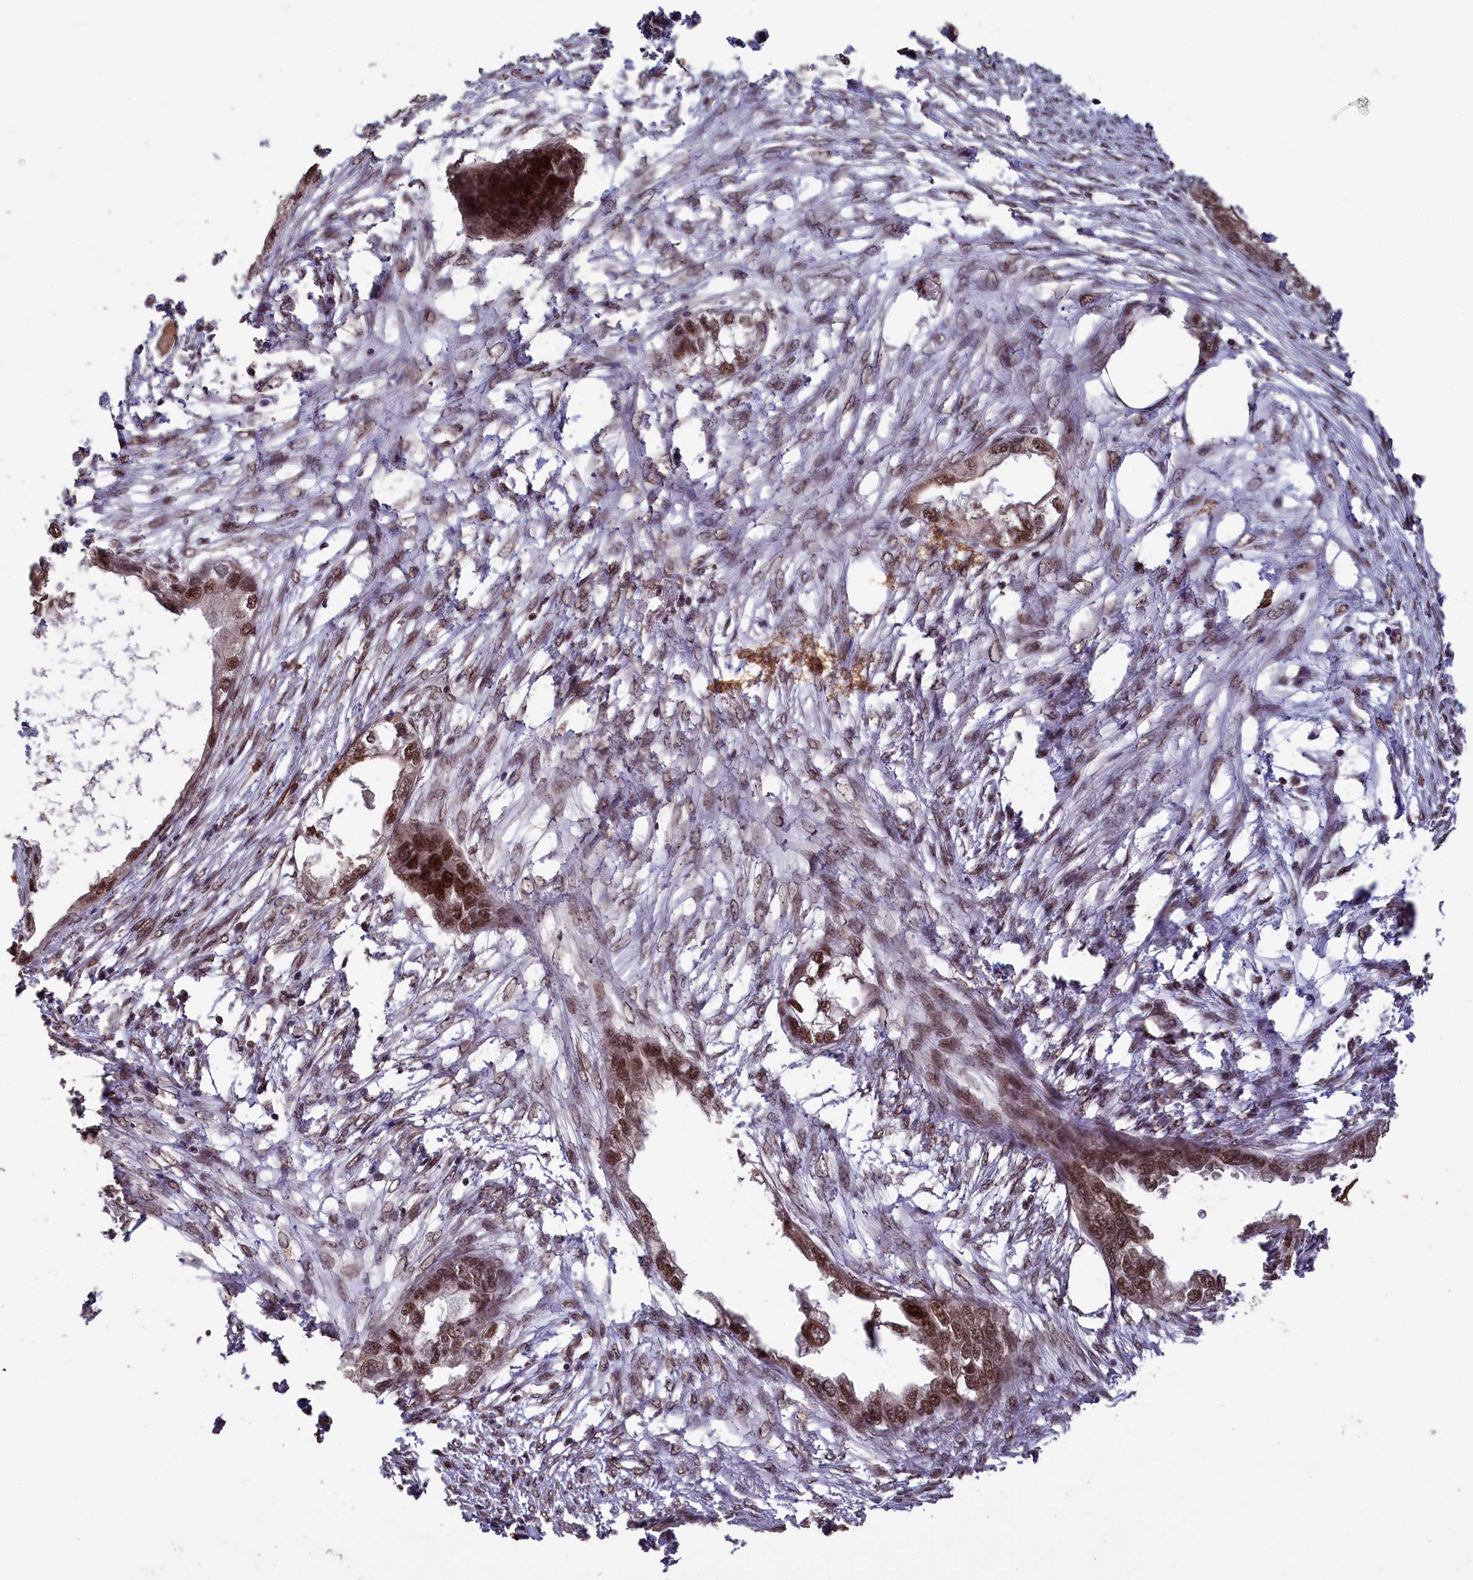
{"staining": {"intensity": "moderate", "quantity": ">75%", "location": "nuclear"}, "tissue": "endometrial cancer", "cell_type": "Tumor cells", "image_type": "cancer", "snomed": [{"axis": "morphology", "description": "Adenocarcinoma, NOS"}, {"axis": "morphology", "description": "Adenocarcinoma, metastatic, NOS"}, {"axis": "topography", "description": "Adipose tissue"}, {"axis": "topography", "description": "Endometrium"}], "caption": "Immunohistochemical staining of endometrial cancer reveals moderate nuclear protein positivity in approximately >75% of tumor cells.", "gene": "NAE1", "patient": {"sex": "female", "age": 67}}